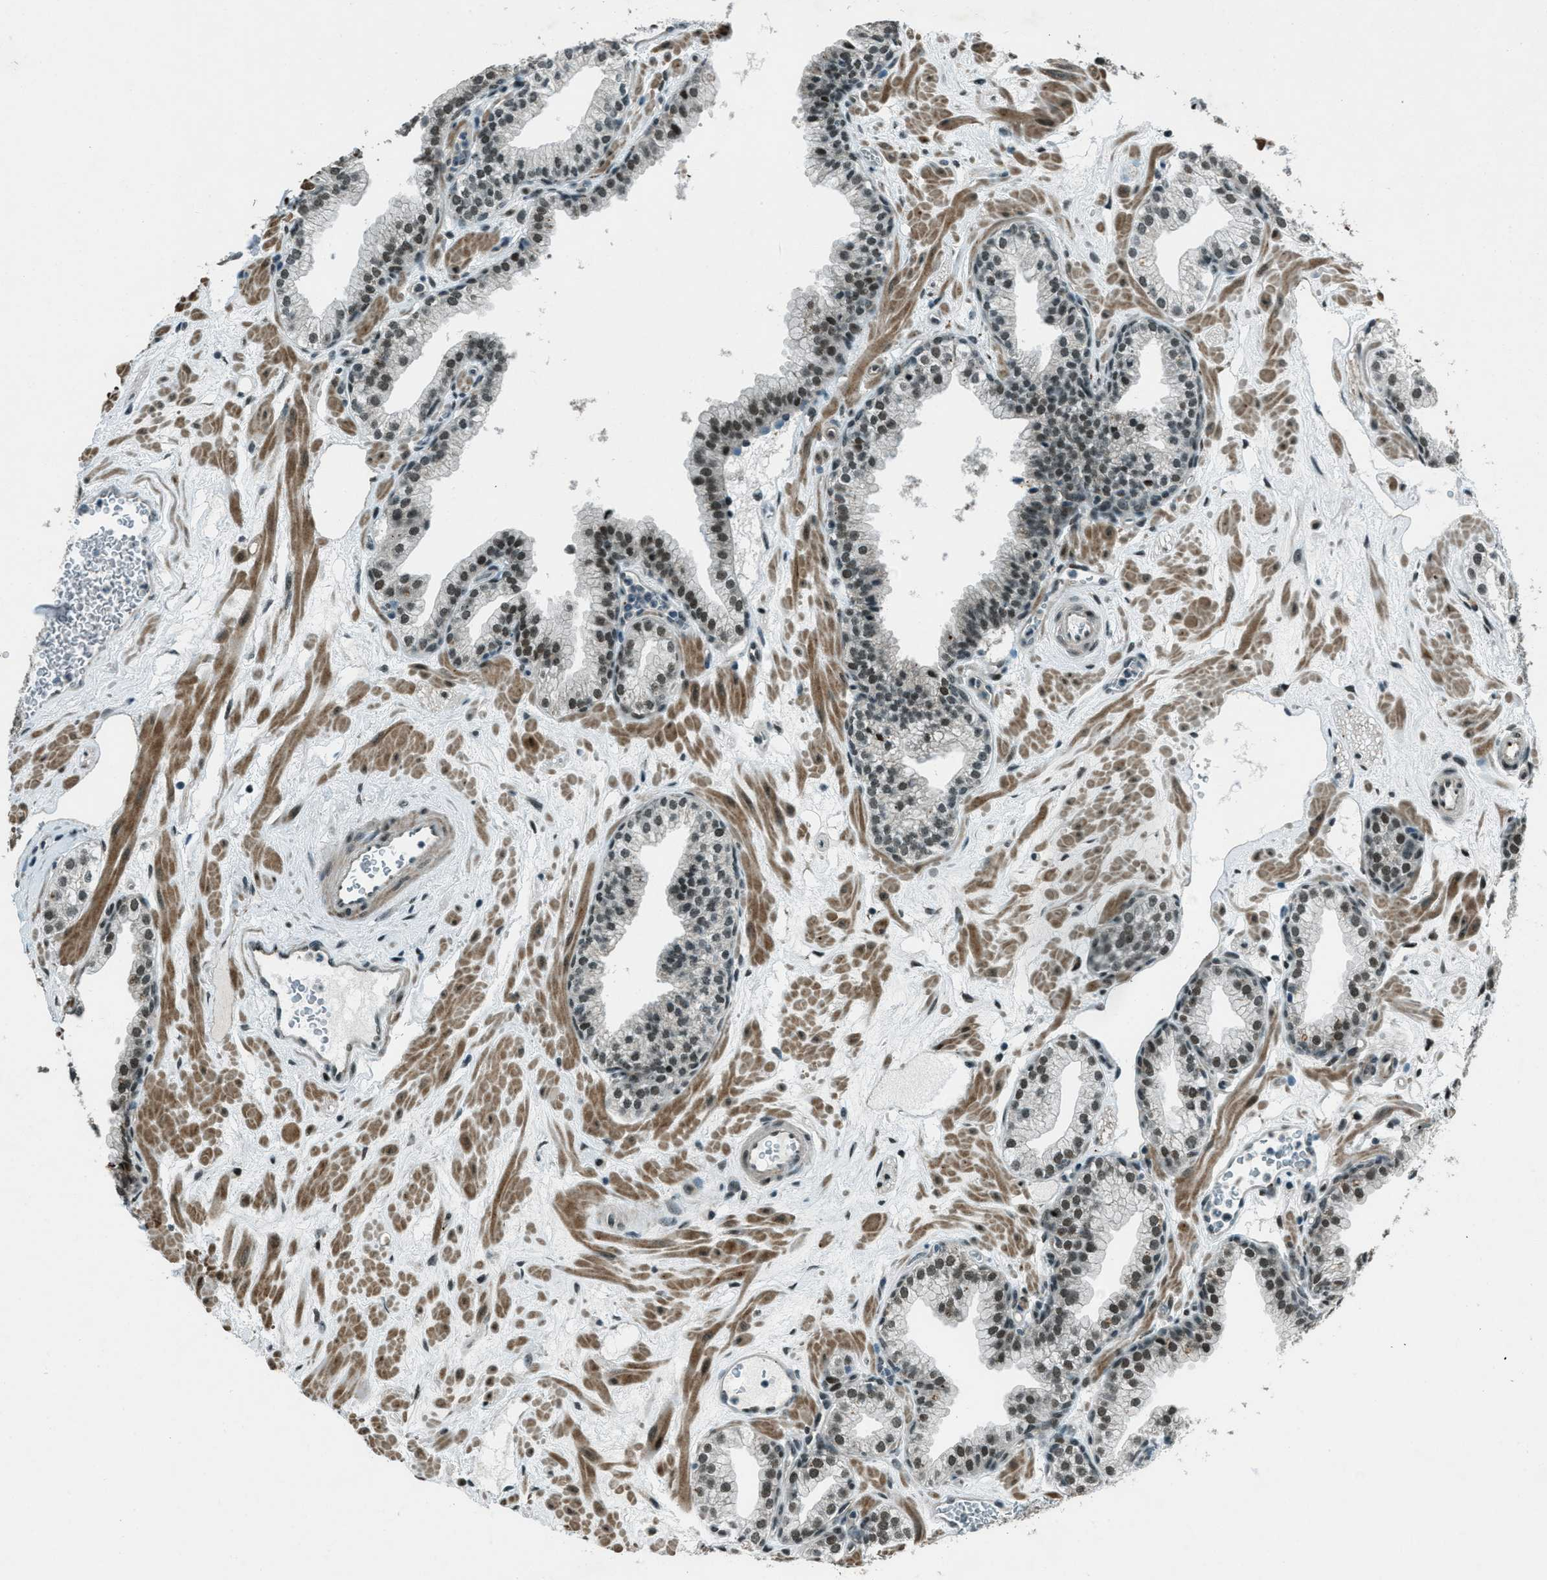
{"staining": {"intensity": "moderate", "quantity": "25%-75%", "location": "nuclear"}, "tissue": "prostate", "cell_type": "Glandular cells", "image_type": "normal", "snomed": [{"axis": "morphology", "description": "Normal tissue, NOS"}, {"axis": "morphology", "description": "Urothelial carcinoma, Low grade"}, {"axis": "topography", "description": "Urinary bladder"}, {"axis": "topography", "description": "Prostate"}], "caption": "High-magnification brightfield microscopy of unremarkable prostate stained with DAB (brown) and counterstained with hematoxylin (blue). glandular cells exhibit moderate nuclear staining is appreciated in about25%-75% of cells. Ihc stains the protein in brown and the nuclei are stained blue.", "gene": "TARDBP", "patient": {"sex": "male", "age": 60}}